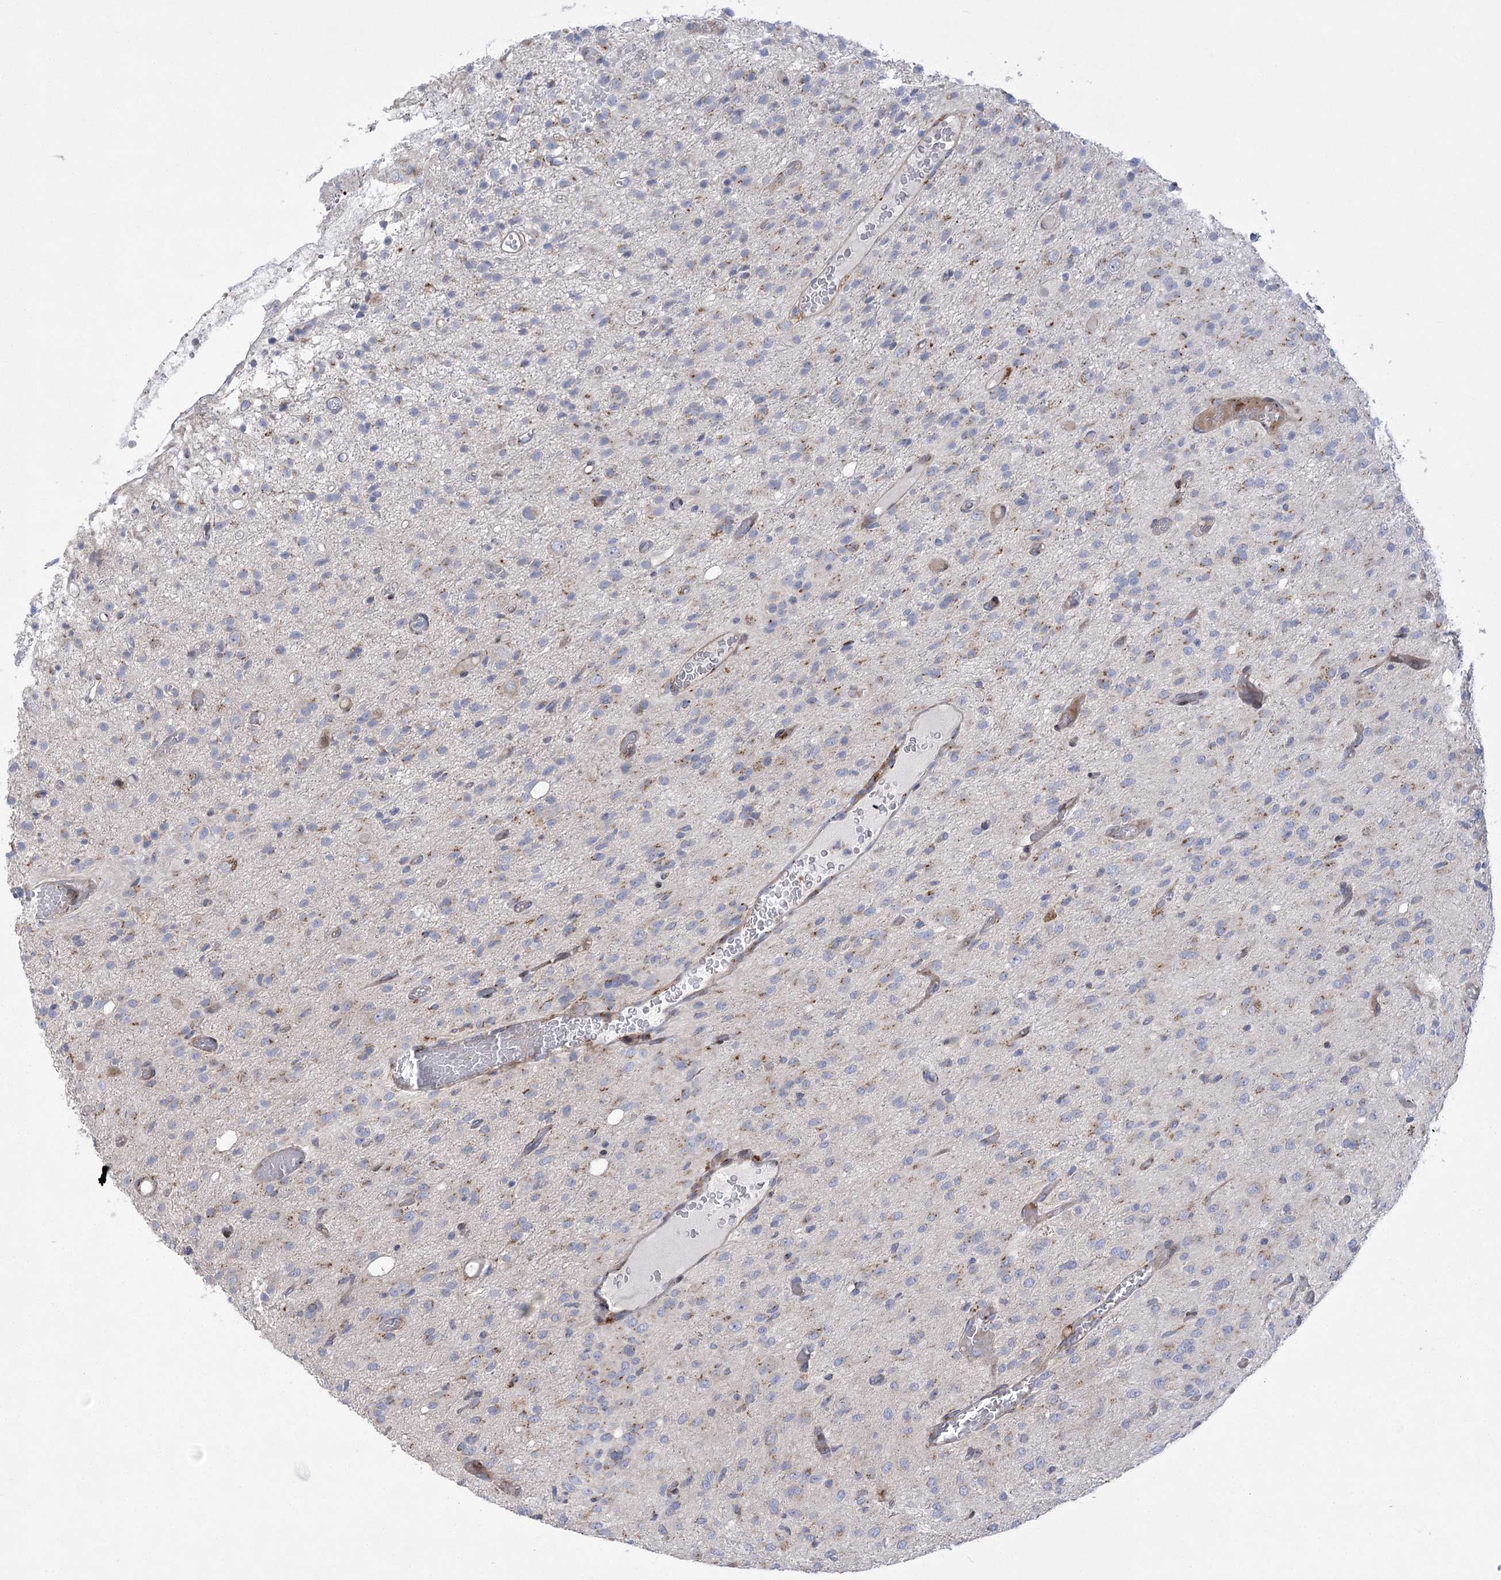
{"staining": {"intensity": "negative", "quantity": "none", "location": "none"}, "tissue": "glioma", "cell_type": "Tumor cells", "image_type": "cancer", "snomed": [{"axis": "morphology", "description": "Glioma, malignant, High grade"}, {"axis": "topography", "description": "Brain"}], "caption": "Tumor cells show no significant positivity in glioma.", "gene": "NME7", "patient": {"sex": "female", "age": 59}}